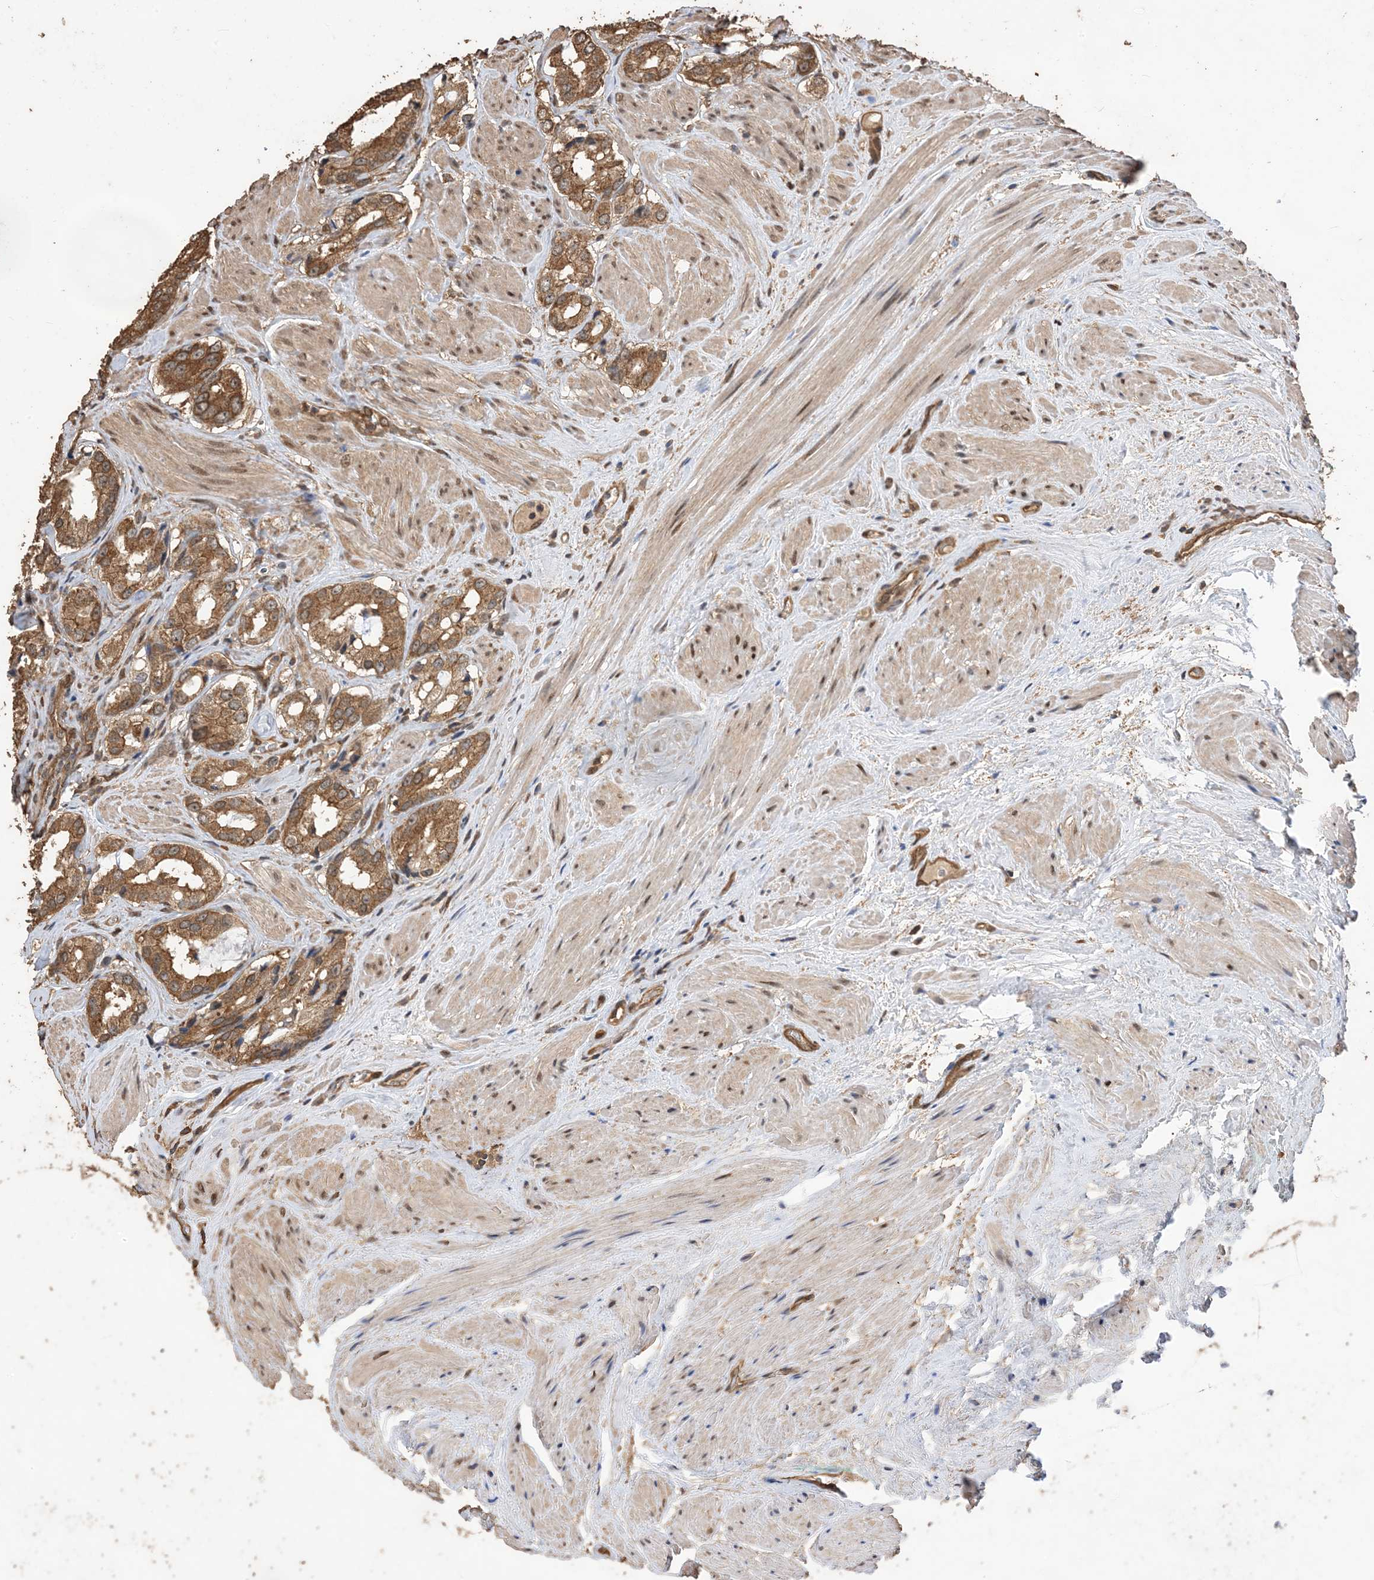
{"staining": {"intensity": "moderate", "quantity": ">75%", "location": "cytoplasmic/membranous"}, "tissue": "prostate cancer", "cell_type": "Tumor cells", "image_type": "cancer", "snomed": [{"axis": "morphology", "description": "Adenocarcinoma, Low grade"}, {"axis": "topography", "description": "Prostate"}], "caption": "There is medium levels of moderate cytoplasmic/membranous expression in tumor cells of low-grade adenocarcinoma (prostate), as demonstrated by immunohistochemical staining (brown color).", "gene": "ZKSCAN5", "patient": {"sex": "male", "age": 54}}